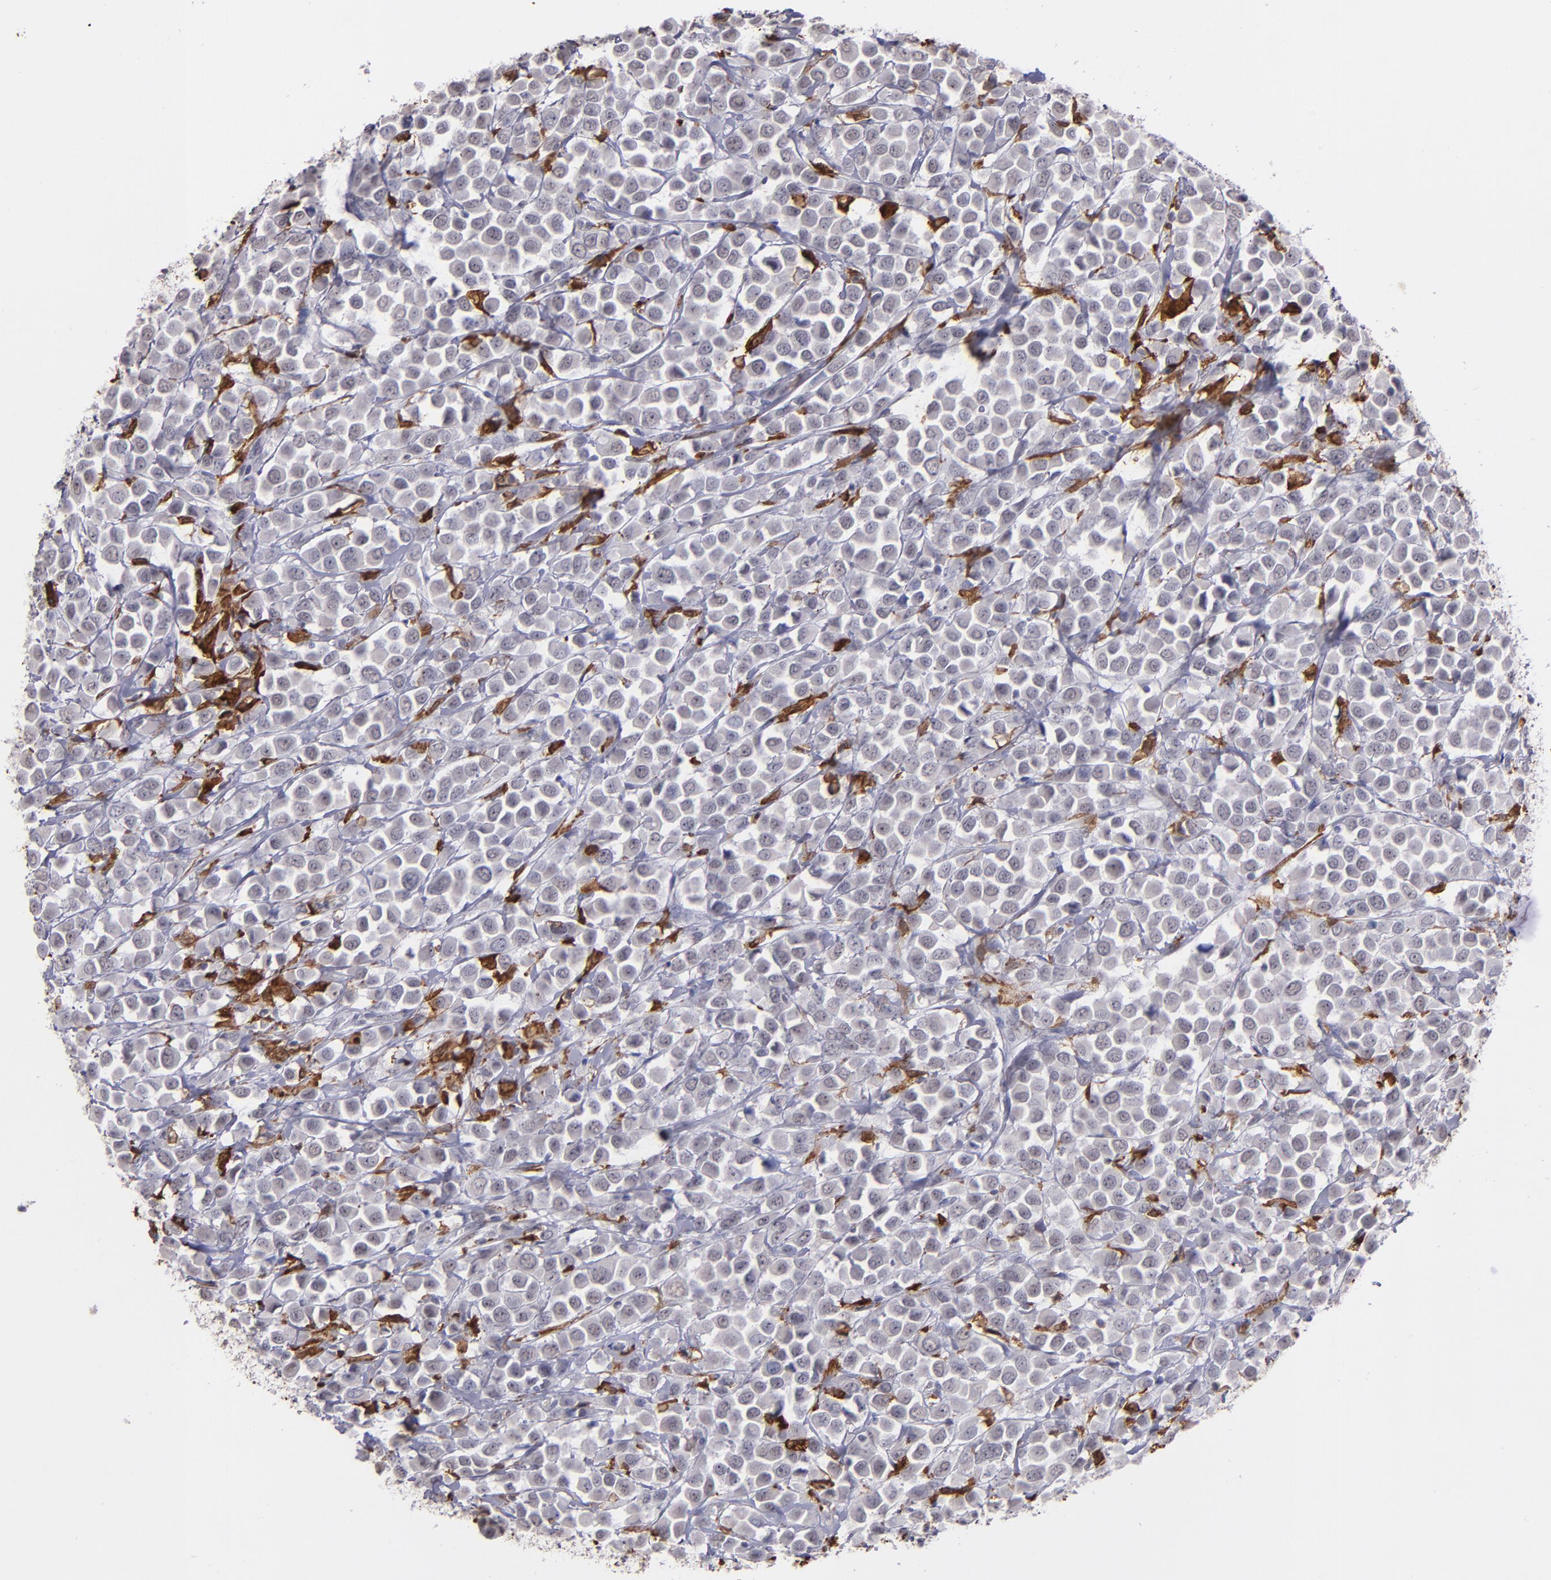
{"staining": {"intensity": "negative", "quantity": "none", "location": "none"}, "tissue": "breast cancer", "cell_type": "Tumor cells", "image_type": "cancer", "snomed": [{"axis": "morphology", "description": "Duct carcinoma"}, {"axis": "topography", "description": "Breast"}], "caption": "This micrograph is of invasive ductal carcinoma (breast) stained with IHC to label a protein in brown with the nuclei are counter-stained blue. There is no positivity in tumor cells.", "gene": "NCF2", "patient": {"sex": "female", "age": 61}}